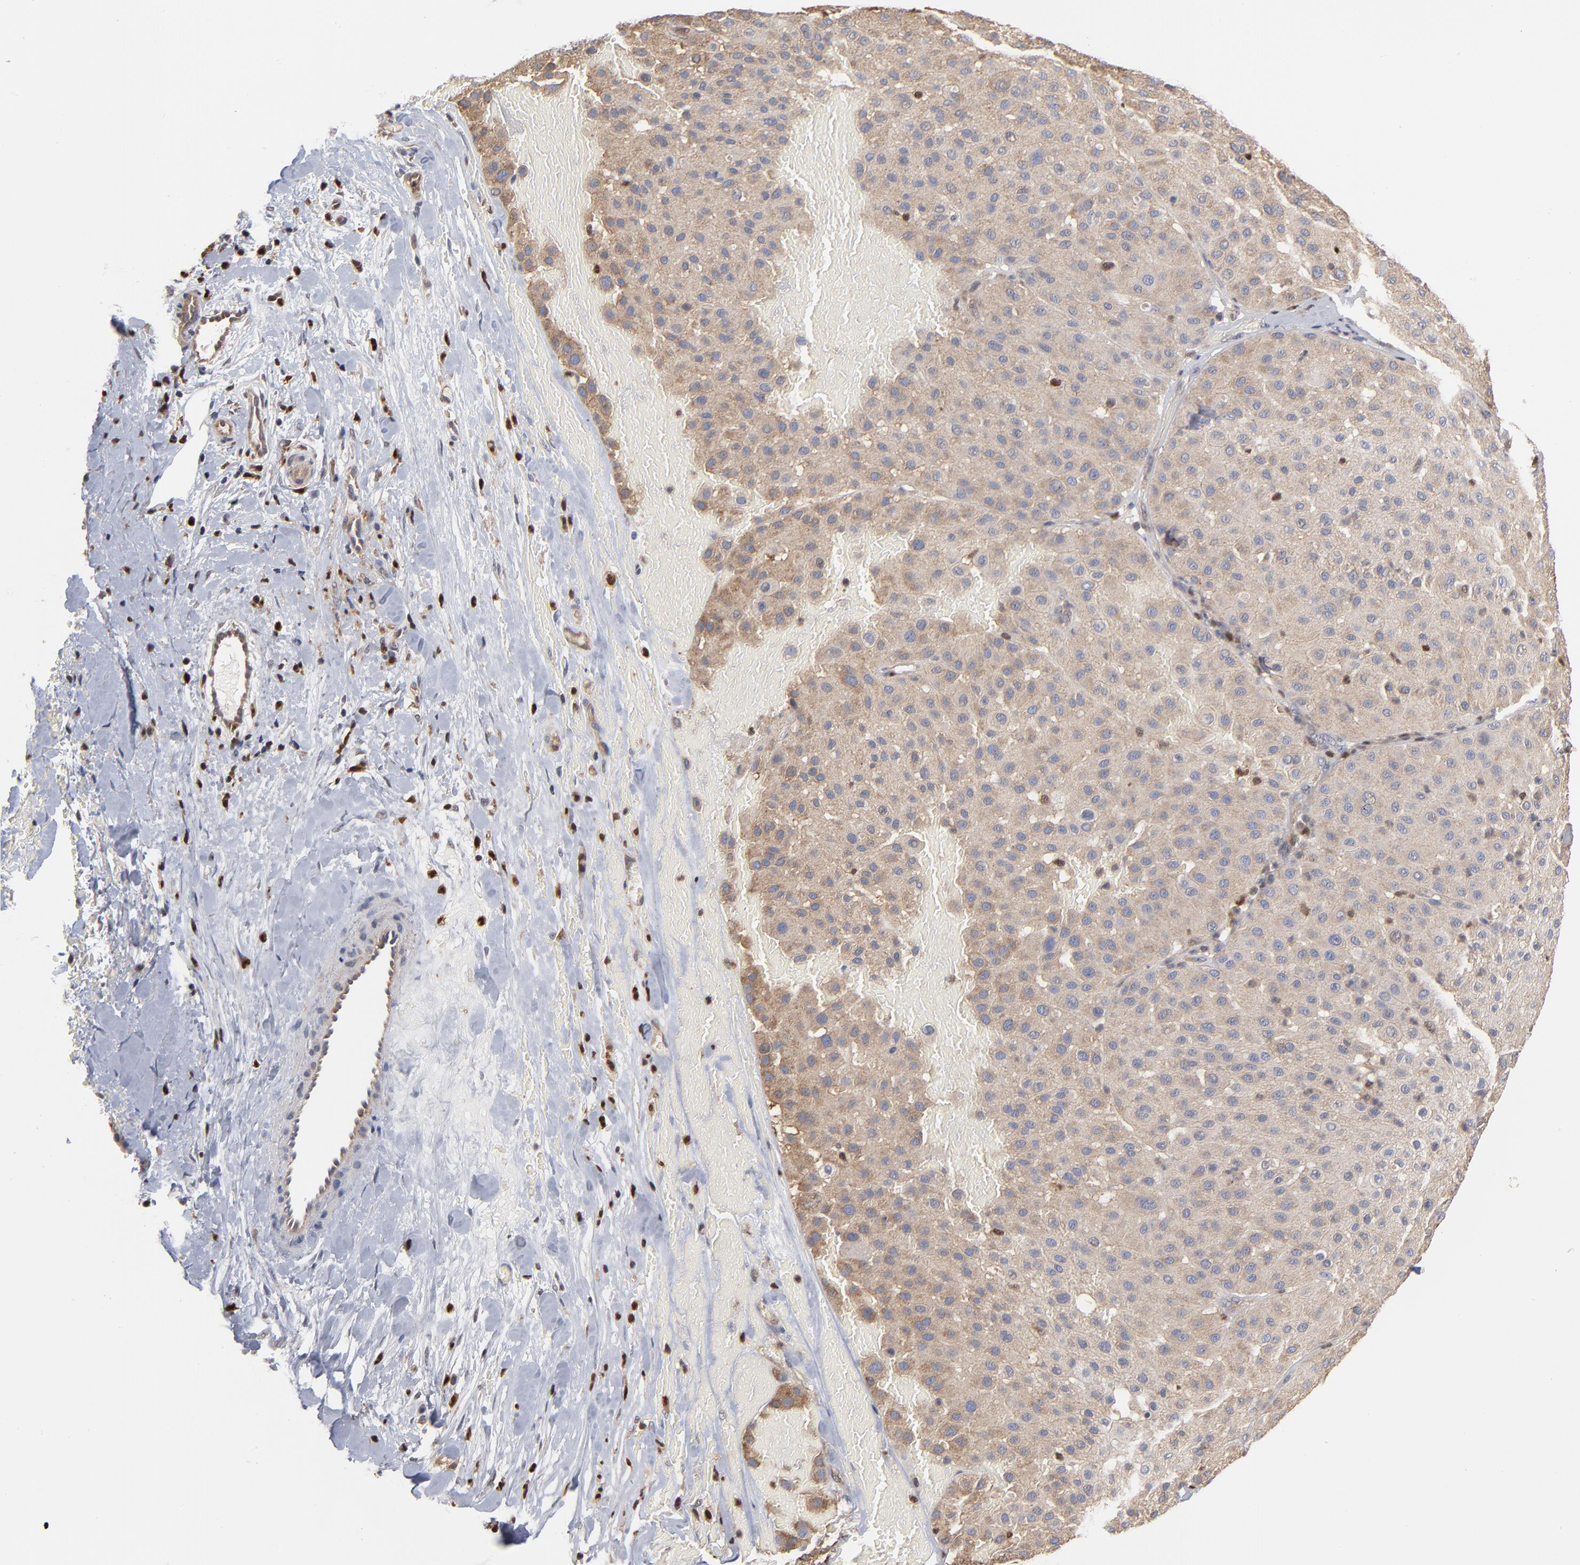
{"staining": {"intensity": "weak", "quantity": "25%-75%", "location": "cytoplasmic/membranous"}, "tissue": "melanoma", "cell_type": "Tumor cells", "image_type": "cancer", "snomed": [{"axis": "morphology", "description": "Normal tissue, NOS"}, {"axis": "morphology", "description": "Malignant melanoma, Metastatic site"}, {"axis": "topography", "description": "Skin"}], "caption": "Malignant melanoma (metastatic site) tissue reveals weak cytoplasmic/membranous expression in about 25%-75% of tumor cells, visualized by immunohistochemistry.", "gene": "ARHGEF6", "patient": {"sex": "male", "age": 41}}